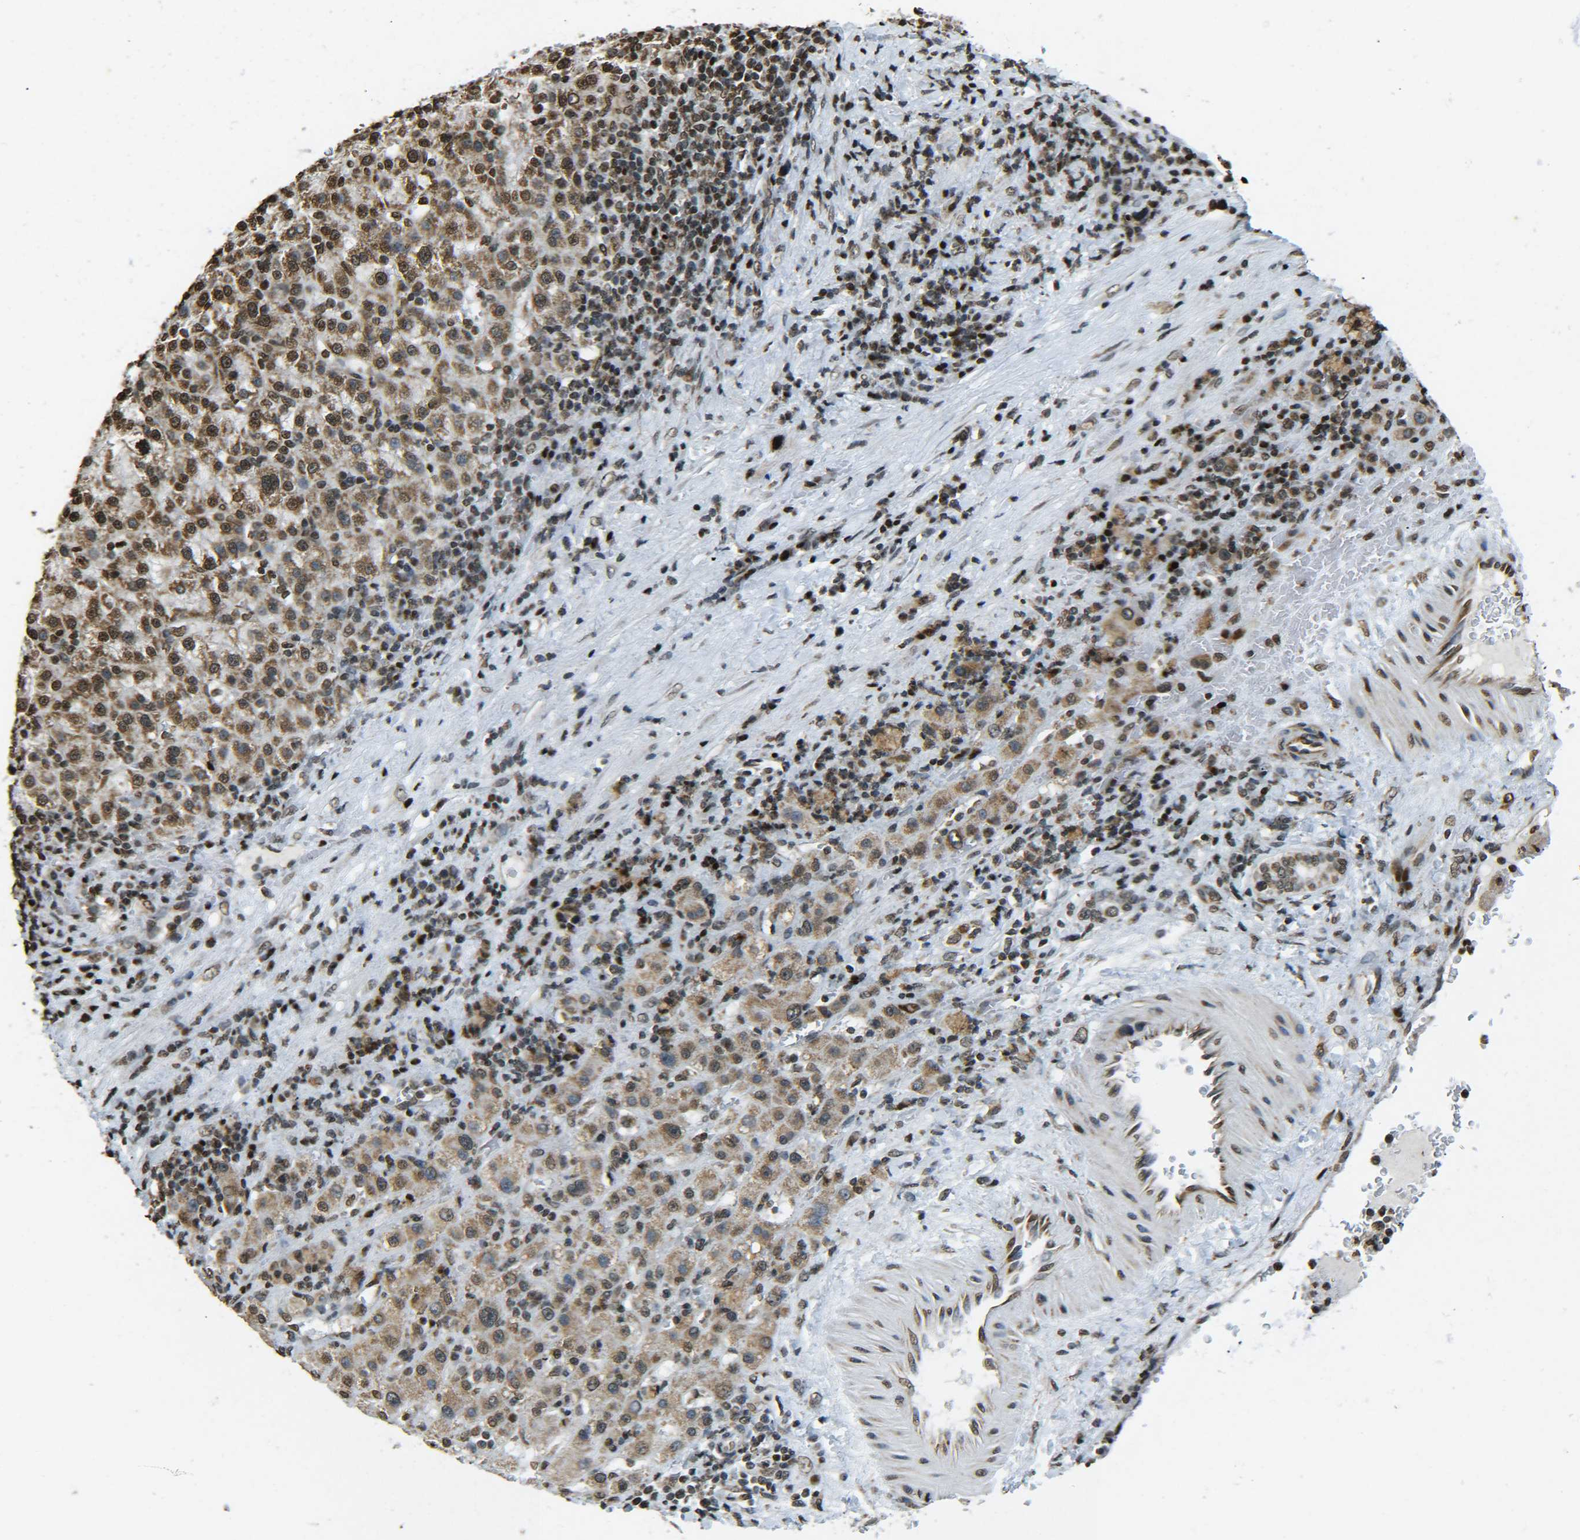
{"staining": {"intensity": "moderate", "quantity": ">75%", "location": "cytoplasmic/membranous,nuclear"}, "tissue": "liver cancer", "cell_type": "Tumor cells", "image_type": "cancer", "snomed": [{"axis": "morphology", "description": "Carcinoma, Hepatocellular, NOS"}, {"axis": "topography", "description": "Liver"}], "caption": "DAB immunohistochemical staining of human liver cancer (hepatocellular carcinoma) displays moderate cytoplasmic/membranous and nuclear protein staining in about >75% of tumor cells.", "gene": "NEUROG2", "patient": {"sex": "female", "age": 58}}